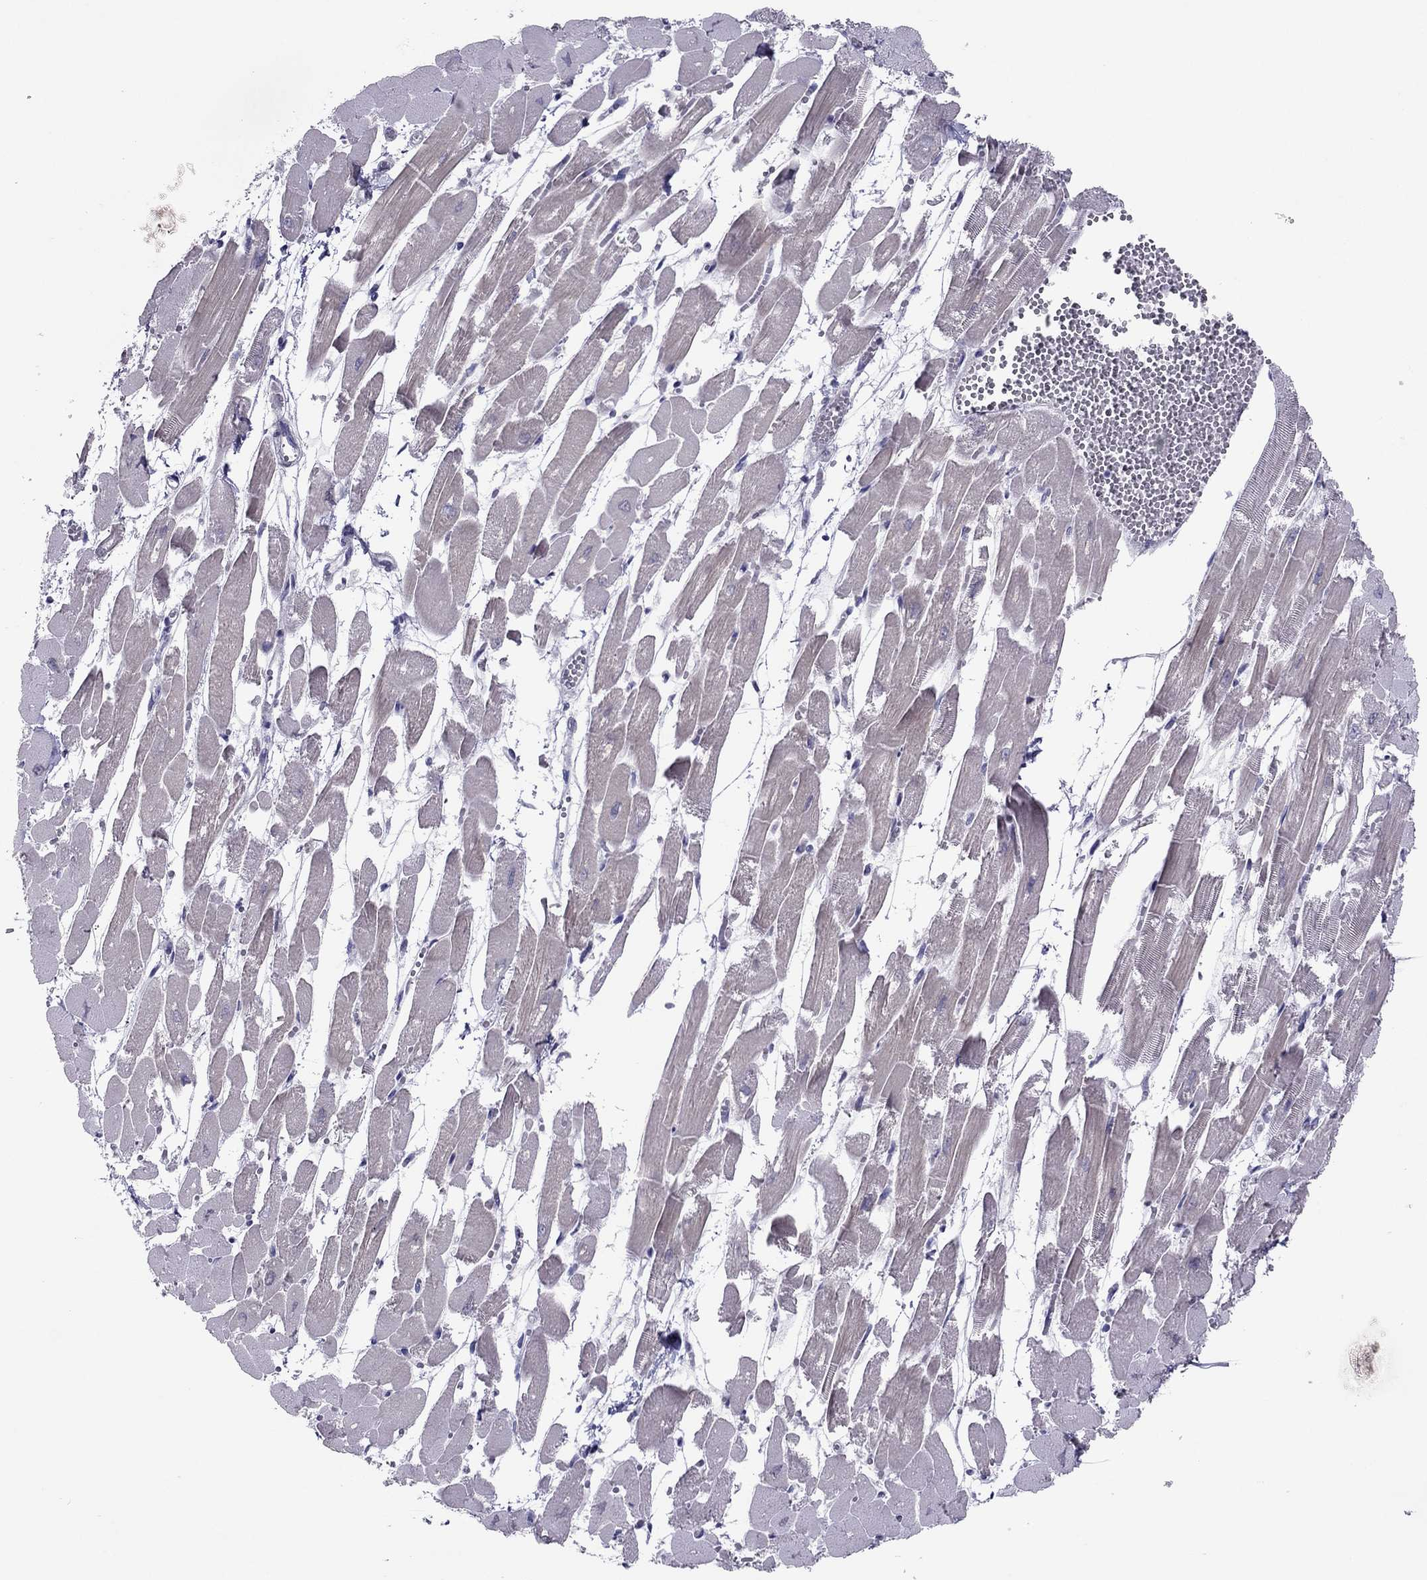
{"staining": {"intensity": "negative", "quantity": "none", "location": "none"}, "tissue": "heart muscle", "cell_type": "Cardiomyocytes", "image_type": "normal", "snomed": [{"axis": "morphology", "description": "Normal tissue, NOS"}, {"axis": "topography", "description": "Heart"}], "caption": "Immunohistochemical staining of benign heart muscle reveals no significant expression in cardiomyocytes.", "gene": "RGS8", "patient": {"sex": "female", "age": 52}}